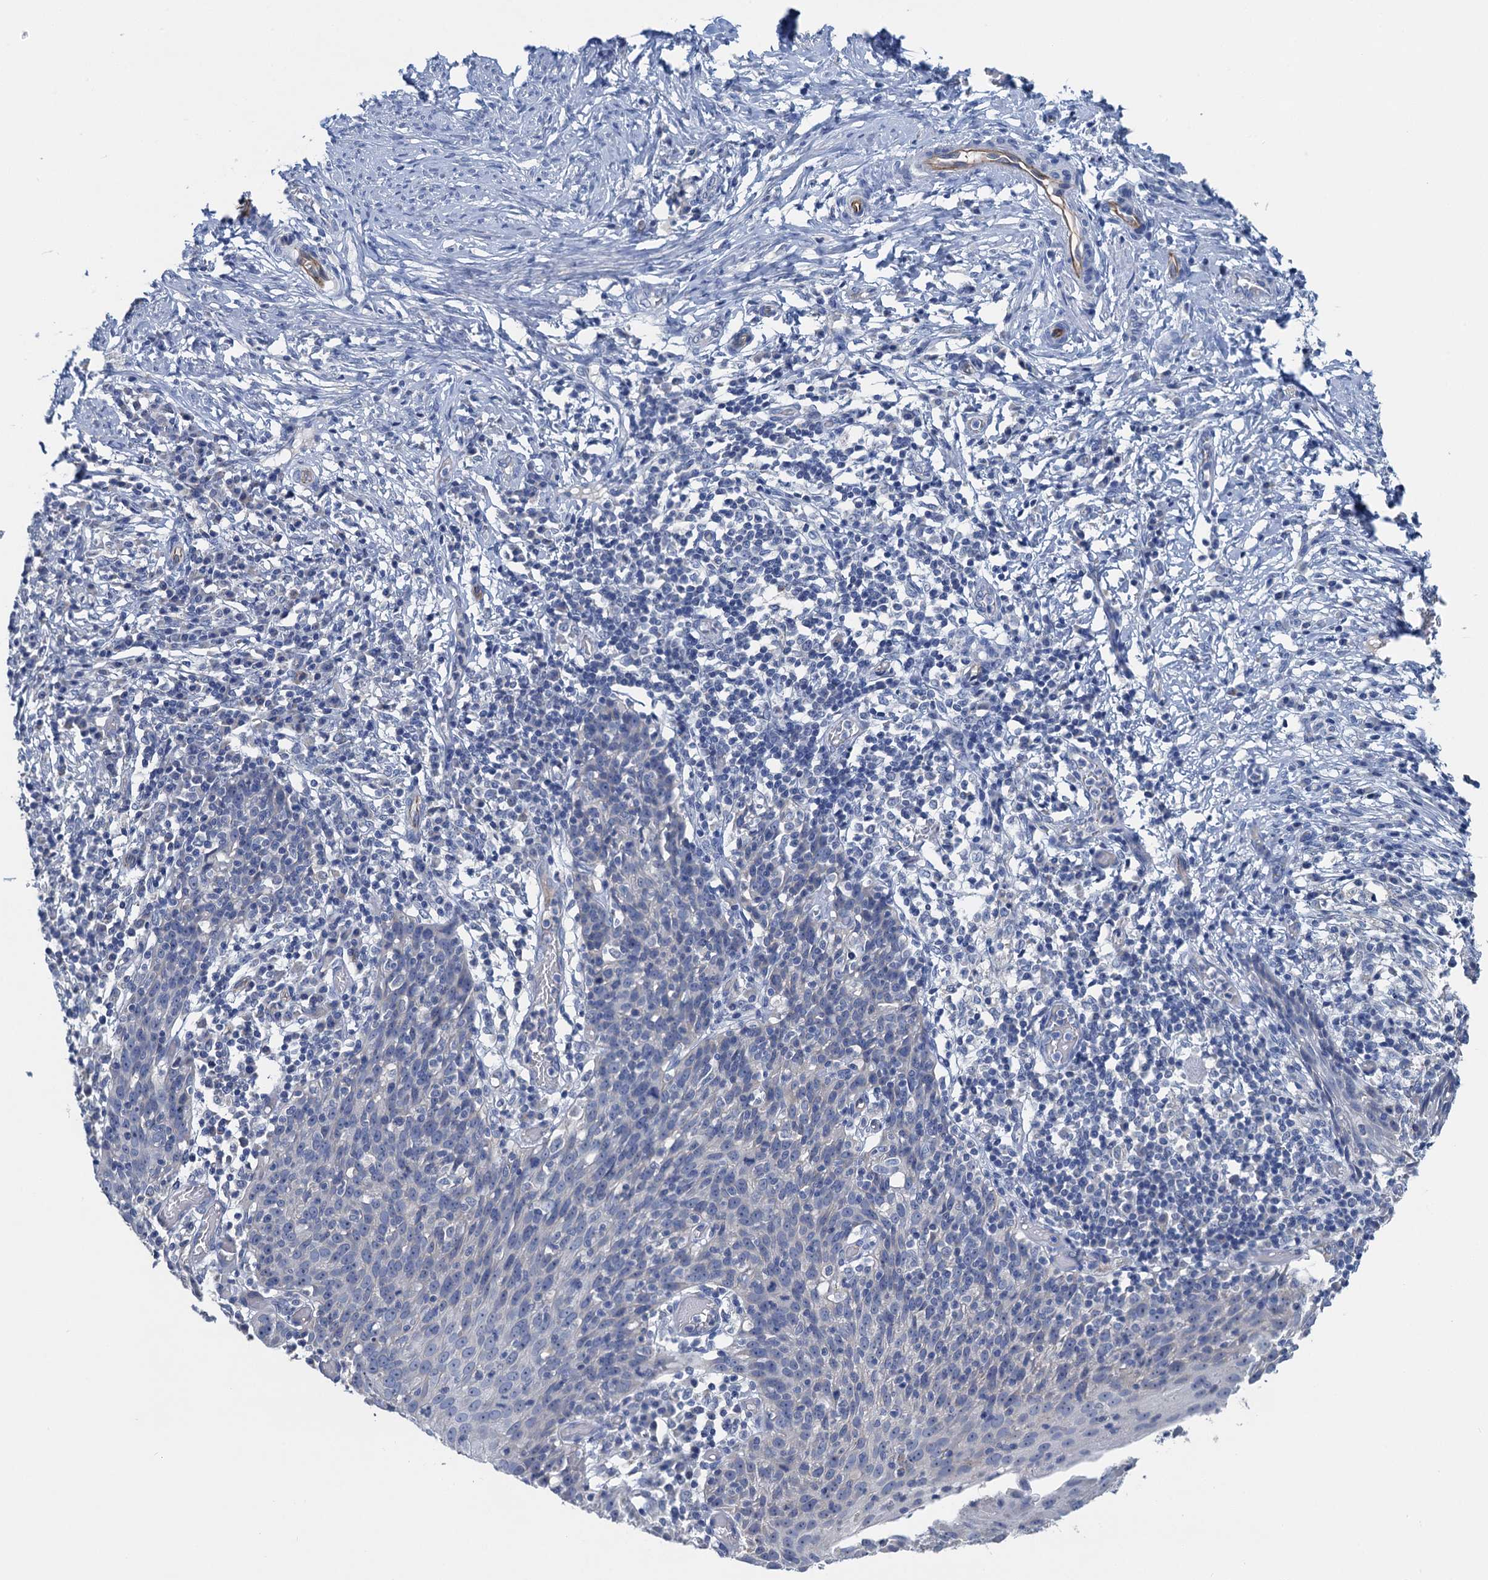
{"staining": {"intensity": "negative", "quantity": "none", "location": "none"}, "tissue": "cervical cancer", "cell_type": "Tumor cells", "image_type": "cancer", "snomed": [{"axis": "morphology", "description": "Squamous cell carcinoma, NOS"}, {"axis": "topography", "description": "Cervix"}], "caption": "The photomicrograph shows no significant positivity in tumor cells of cervical squamous cell carcinoma. The staining is performed using DAB (3,3'-diaminobenzidine) brown chromogen with nuclei counter-stained in using hematoxylin.", "gene": "PLLP", "patient": {"sex": "female", "age": 50}}